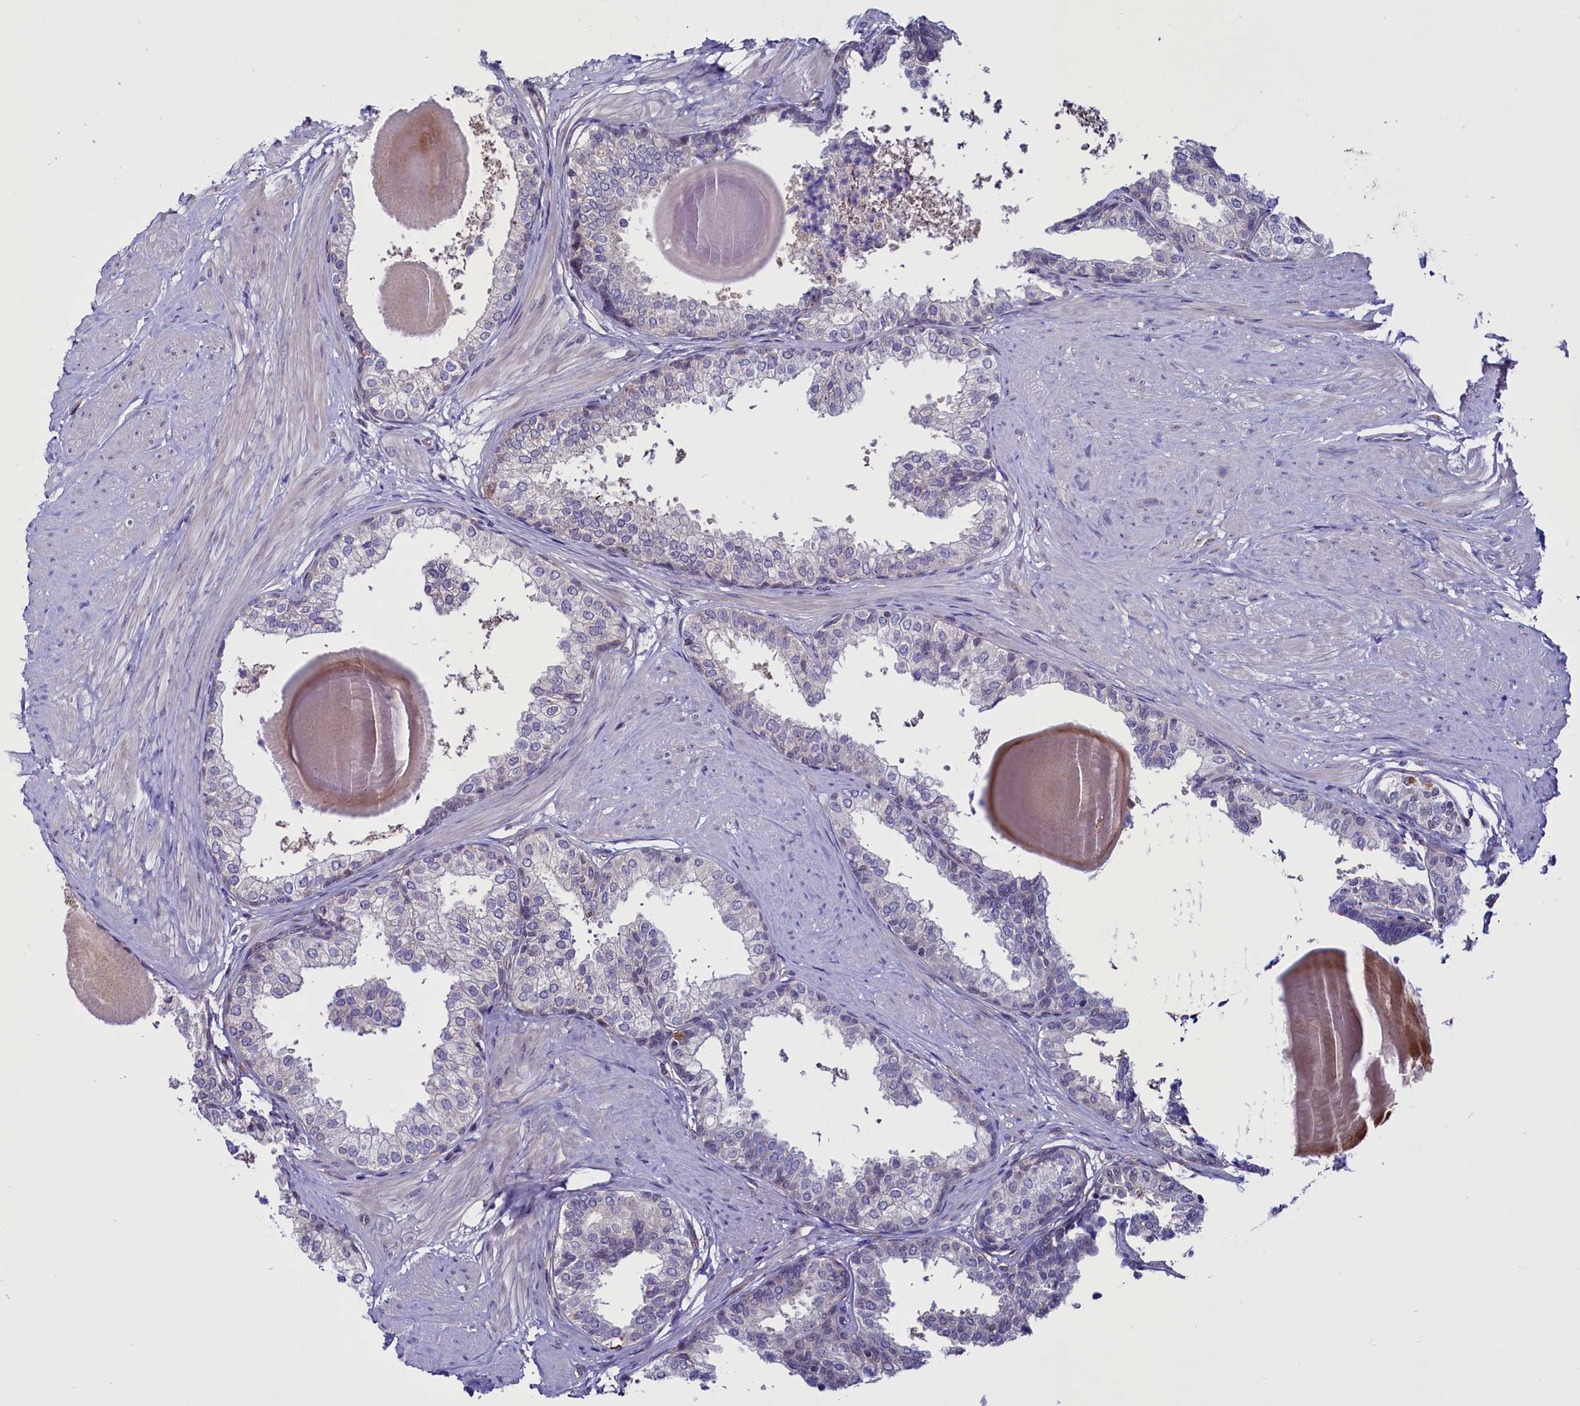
{"staining": {"intensity": "negative", "quantity": "none", "location": "none"}, "tissue": "prostate", "cell_type": "Glandular cells", "image_type": "normal", "snomed": [{"axis": "morphology", "description": "Normal tissue, NOS"}, {"axis": "topography", "description": "Prostate"}], "caption": "This is a micrograph of immunohistochemistry staining of unremarkable prostate, which shows no staining in glandular cells. (DAB (3,3'-diaminobenzidine) IHC, high magnification).", "gene": "PDILT", "patient": {"sex": "male", "age": 48}}